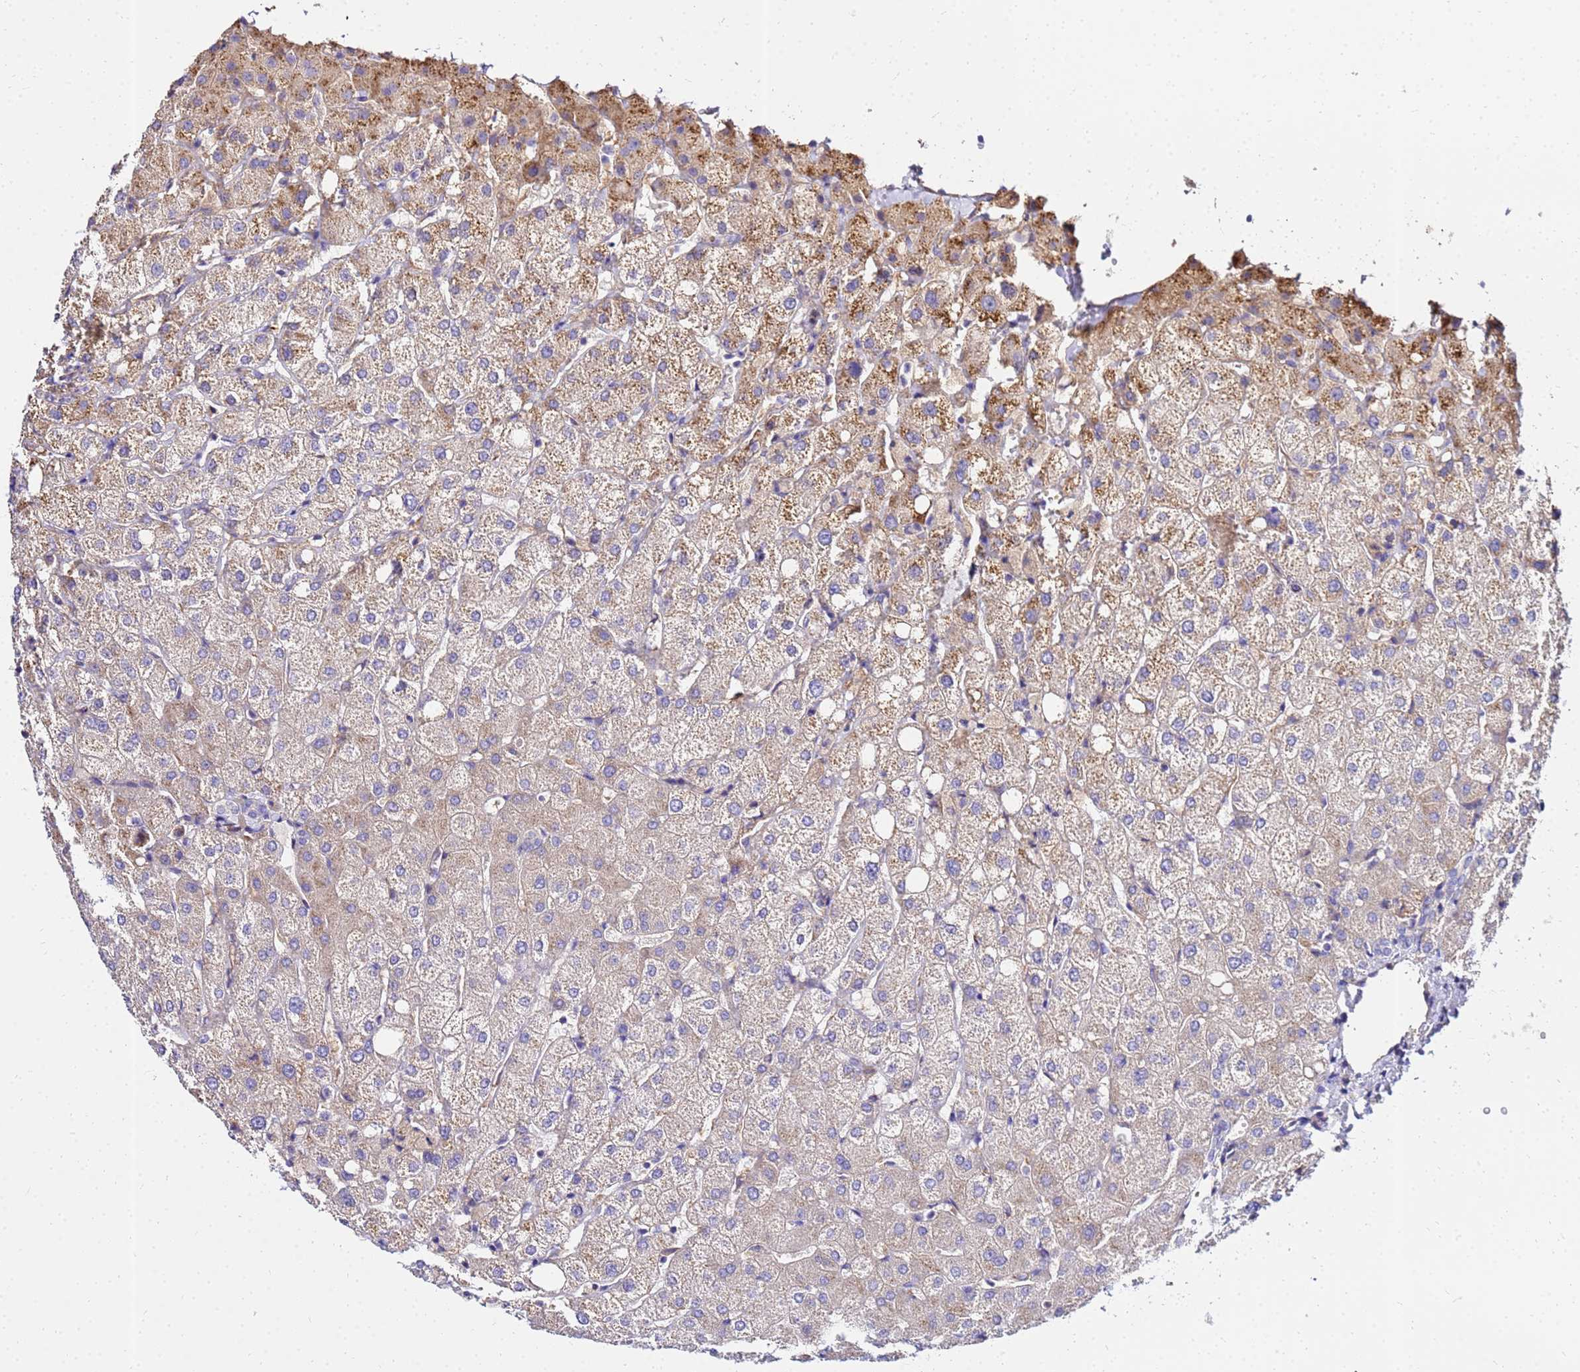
{"staining": {"intensity": "negative", "quantity": "none", "location": "none"}, "tissue": "liver", "cell_type": "Cholangiocytes", "image_type": "normal", "snomed": [{"axis": "morphology", "description": "Normal tissue, NOS"}, {"axis": "topography", "description": "Liver"}], "caption": "Histopathology image shows no significant protein expression in cholangiocytes of unremarkable liver.", "gene": "HERC5", "patient": {"sex": "female", "age": 54}}